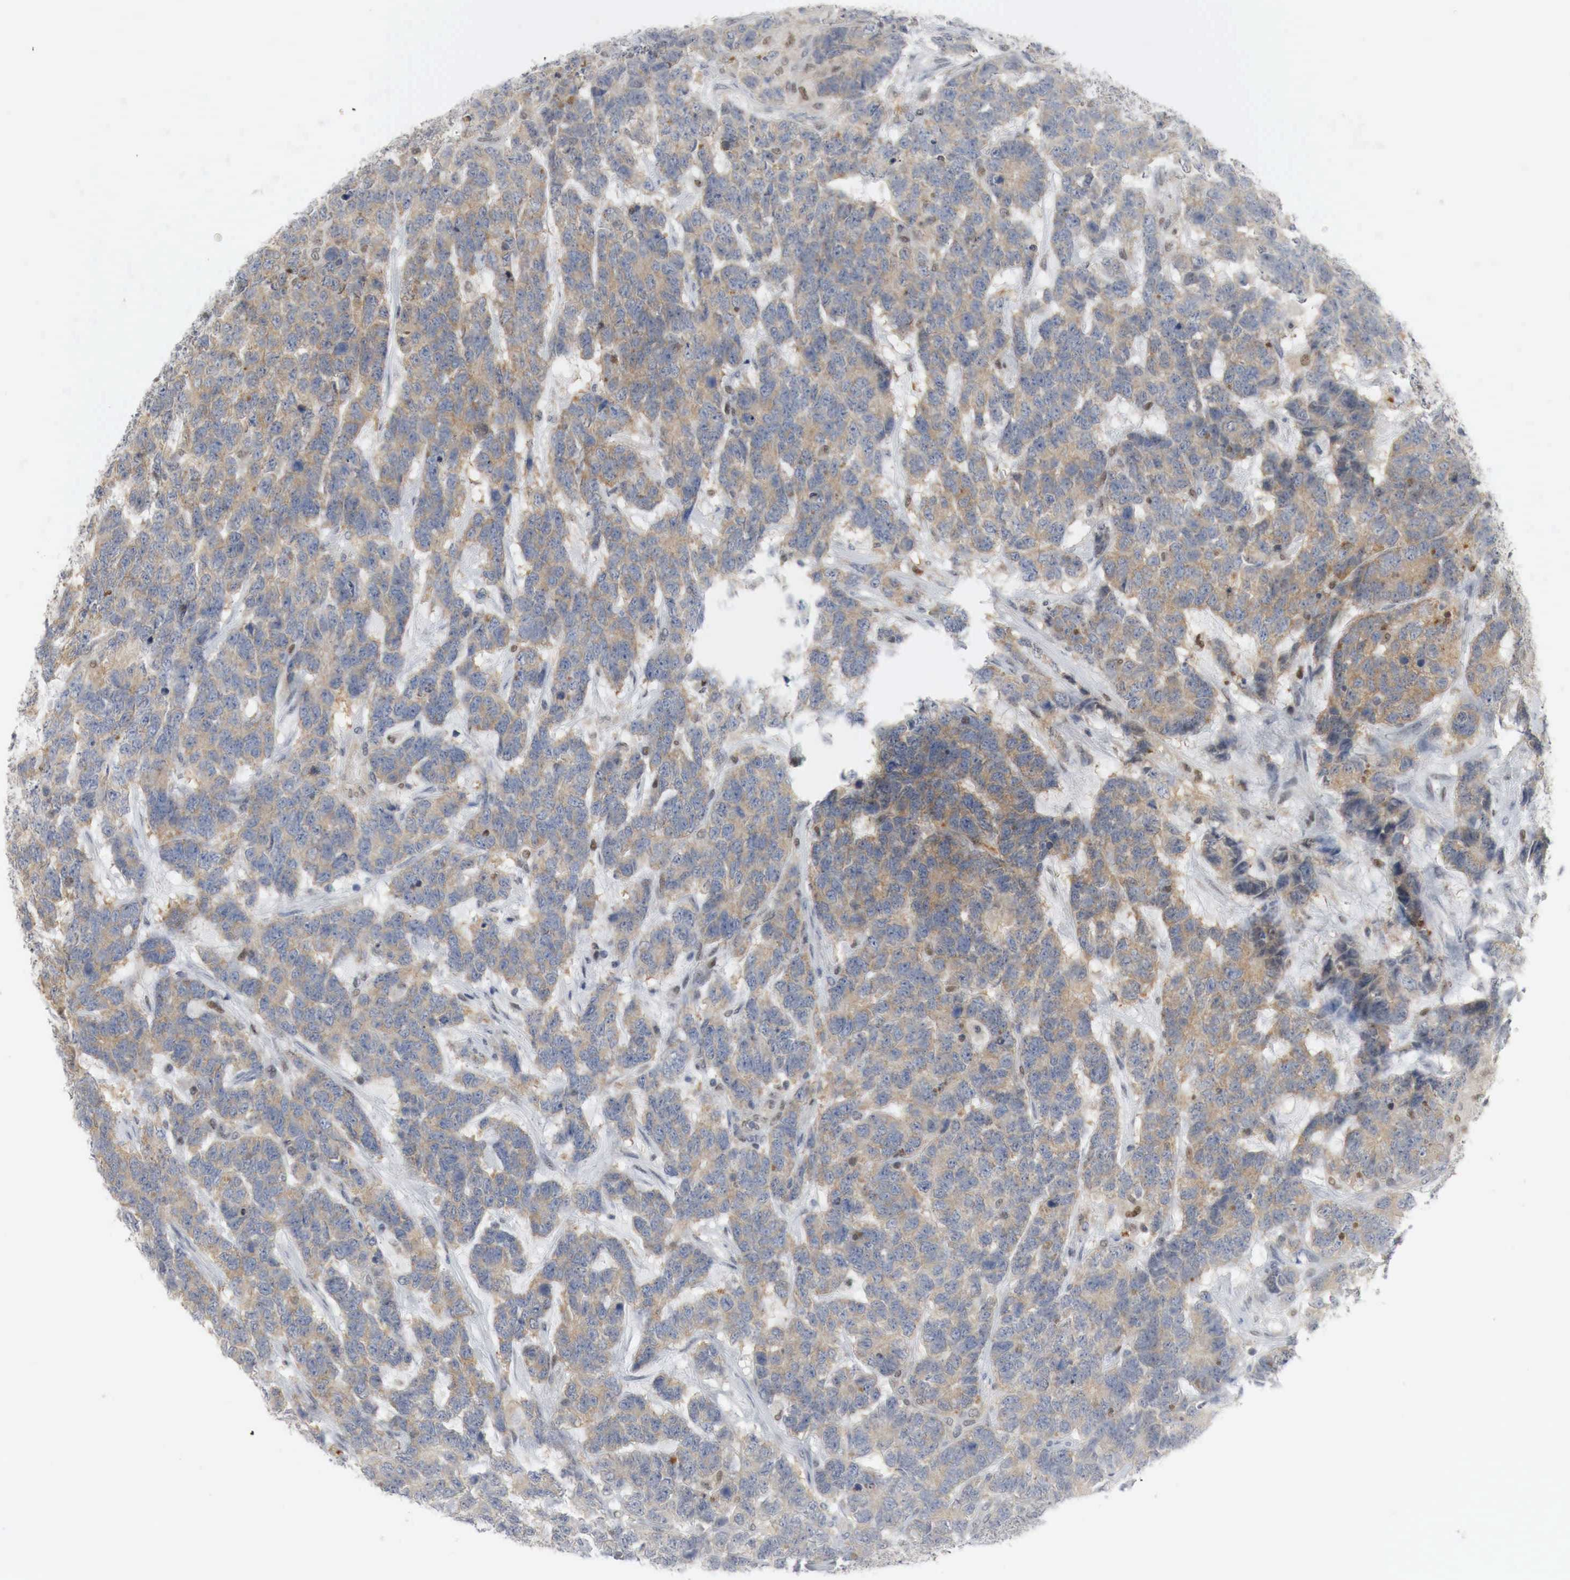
{"staining": {"intensity": "moderate", "quantity": "25%-75%", "location": "cytoplasmic/membranous,nuclear"}, "tissue": "testis cancer", "cell_type": "Tumor cells", "image_type": "cancer", "snomed": [{"axis": "morphology", "description": "Carcinoma, Embryonal, NOS"}, {"axis": "topography", "description": "Testis"}], "caption": "Human testis cancer (embryonal carcinoma) stained with a brown dye displays moderate cytoplasmic/membranous and nuclear positive expression in about 25%-75% of tumor cells.", "gene": "MYC", "patient": {"sex": "male", "age": 26}}